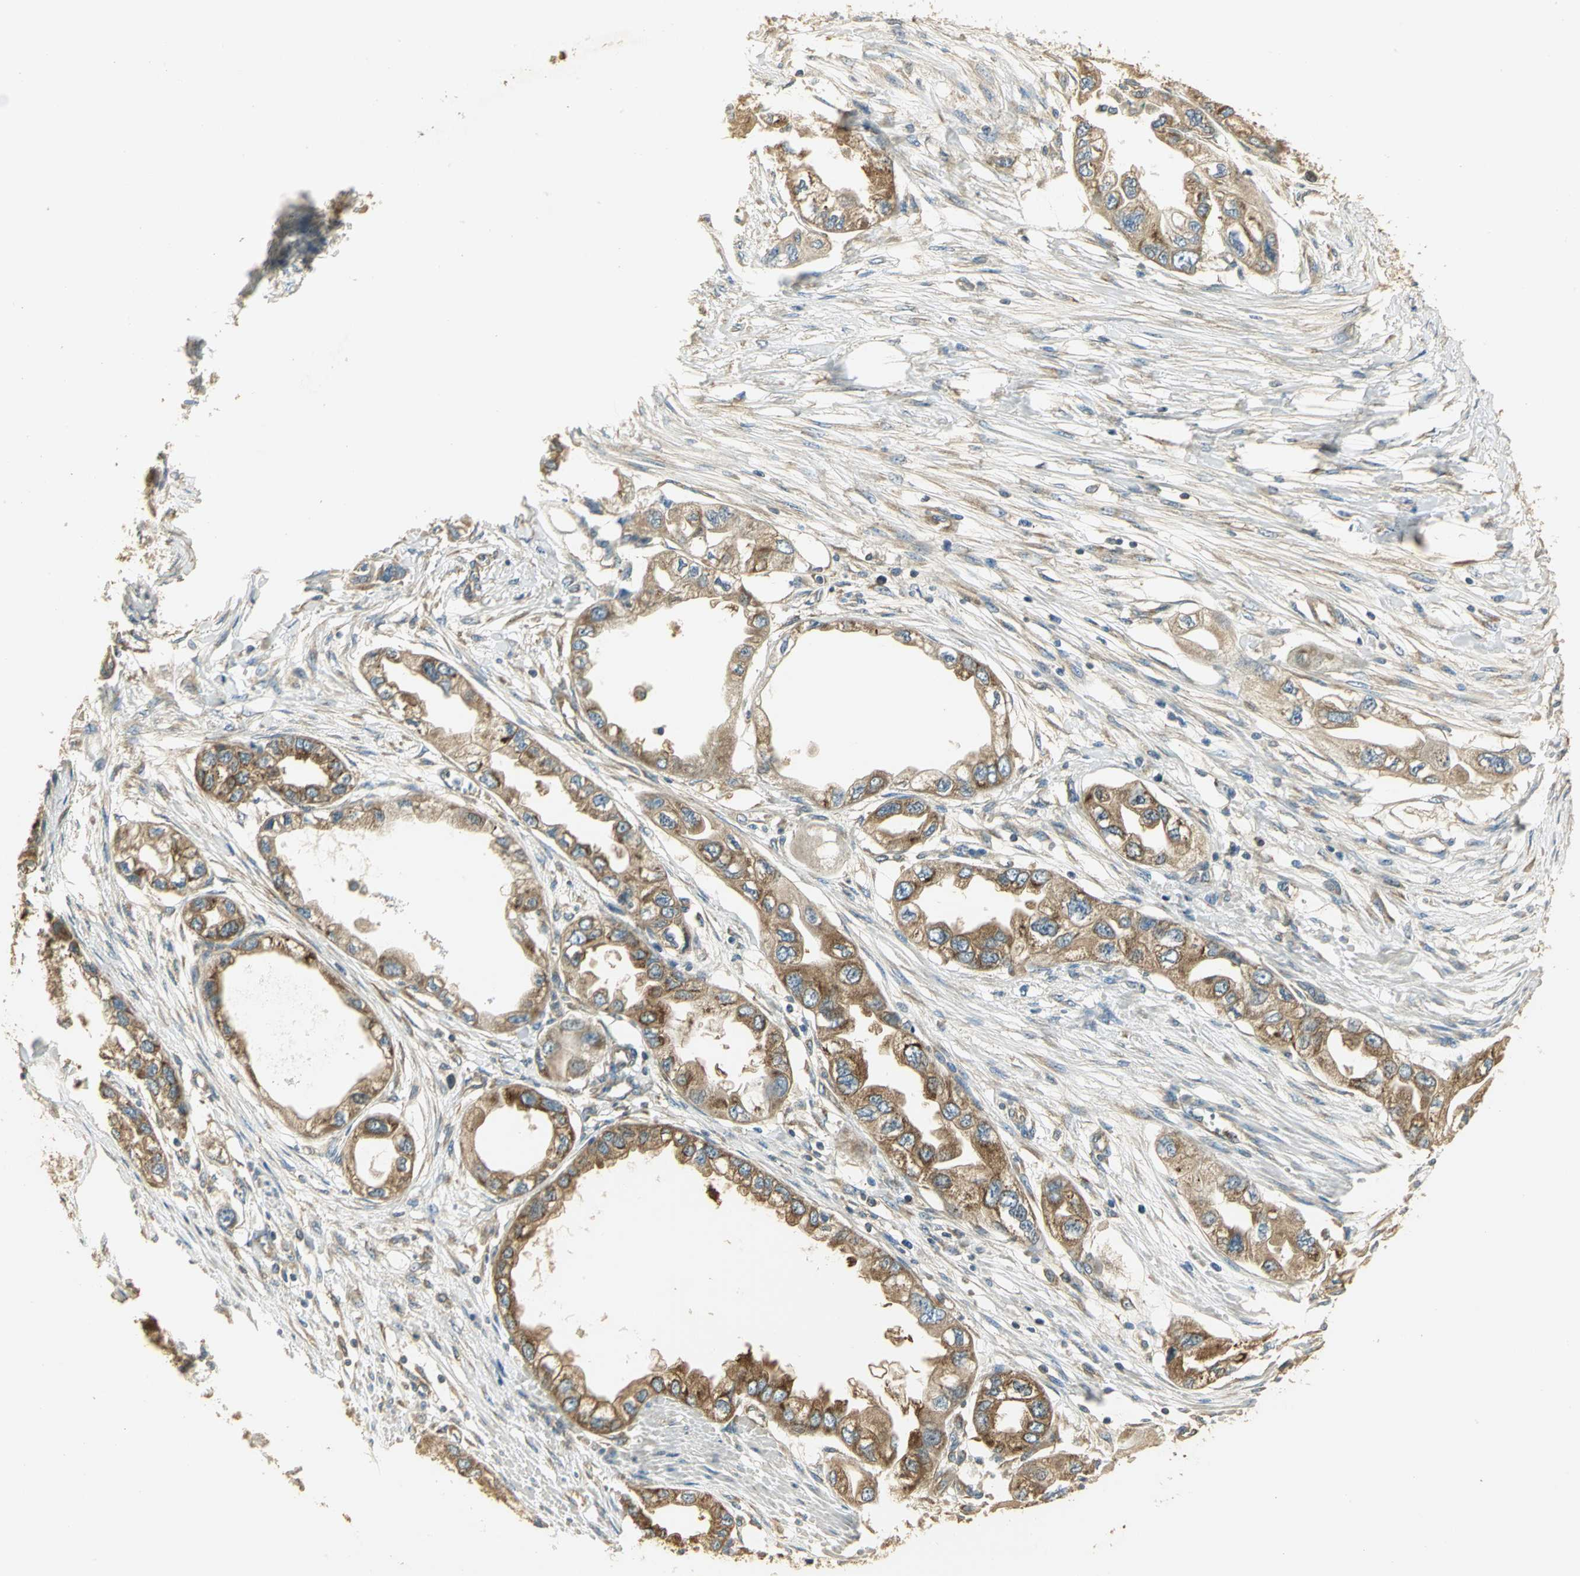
{"staining": {"intensity": "moderate", "quantity": ">75%", "location": "cytoplasmic/membranous"}, "tissue": "endometrial cancer", "cell_type": "Tumor cells", "image_type": "cancer", "snomed": [{"axis": "morphology", "description": "Adenocarcinoma, NOS"}, {"axis": "topography", "description": "Endometrium"}], "caption": "Adenocarcinoma (endometrial) stained with DAB (3,3'-diaminobenzidine) immunohistochemistry reveals medium levels of moderate cytoplasmic/membranous expression in approximately >75% of tumor cells. The protein is stained brown, and the nuclei are stained in blue (DAB IHC with brightfield microscopy, high magnification).", "gene": "RARS1", "patient": {"sex": "female", "age": 67}}